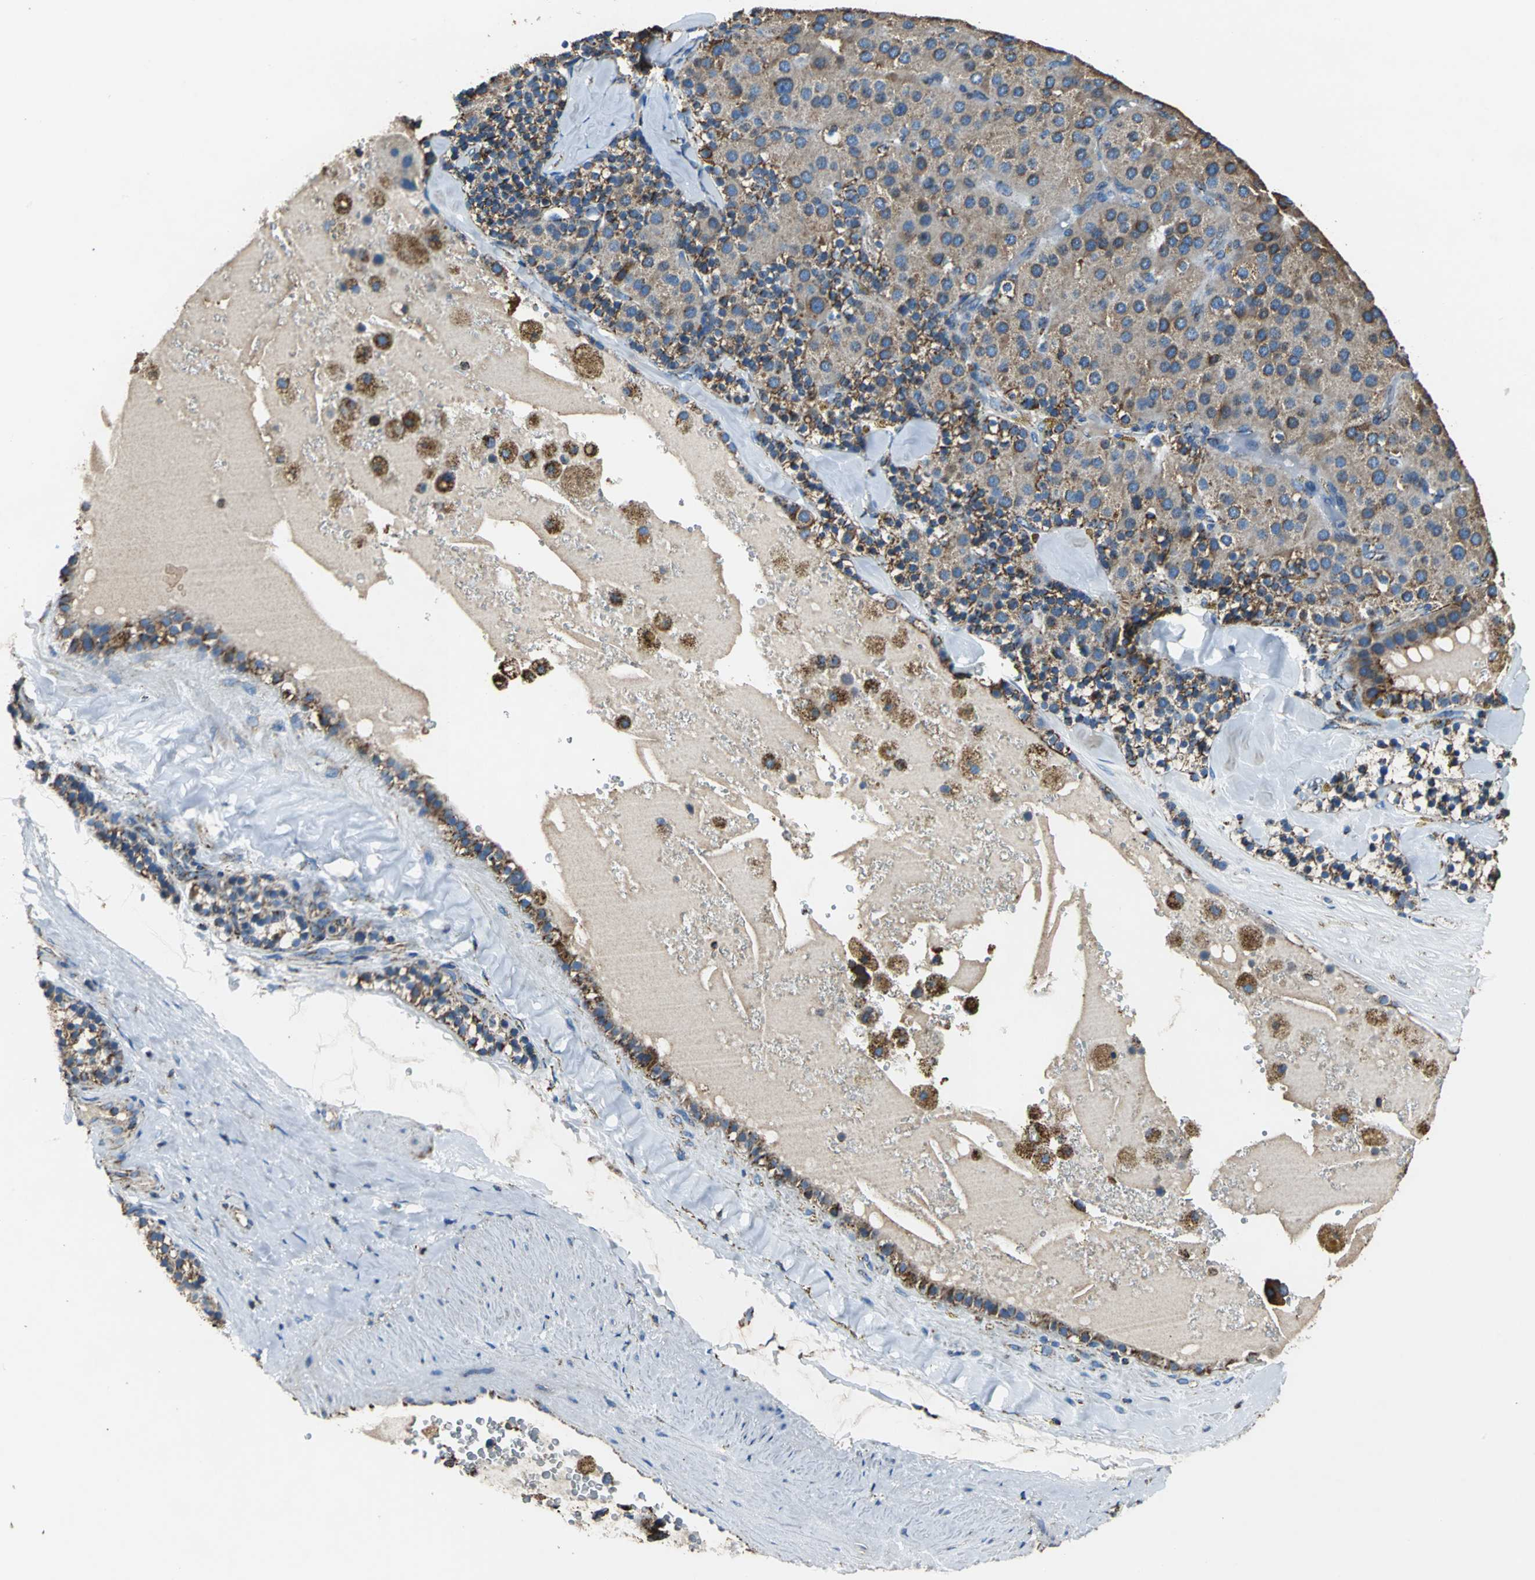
{"staining": {"intensity": "moderate", "quantity": ">75%", "location": "cytoplasmic/membranous"}, "tissue": "parathyroid gland", "cell_type": "Glandular cells", "image_type": "normal", "snomed": [{"axis": "morphology", "description": "Normal tissue, NOS"}, {"axis": "morphology", "description": "Adenoma, NOS"}, {"axis": "topography", "description": "Parathyroid gland"}], "caption": "Immunohistochemistry image of unremarkable human parathyroid gland stained for a protein (brown), which demonstrates medium levels of moderate cytoplasmic/membranous staining in about >75% of glandular cells.", "gene": "ECH1", "patient": {"sex": "female", "age": 86}}